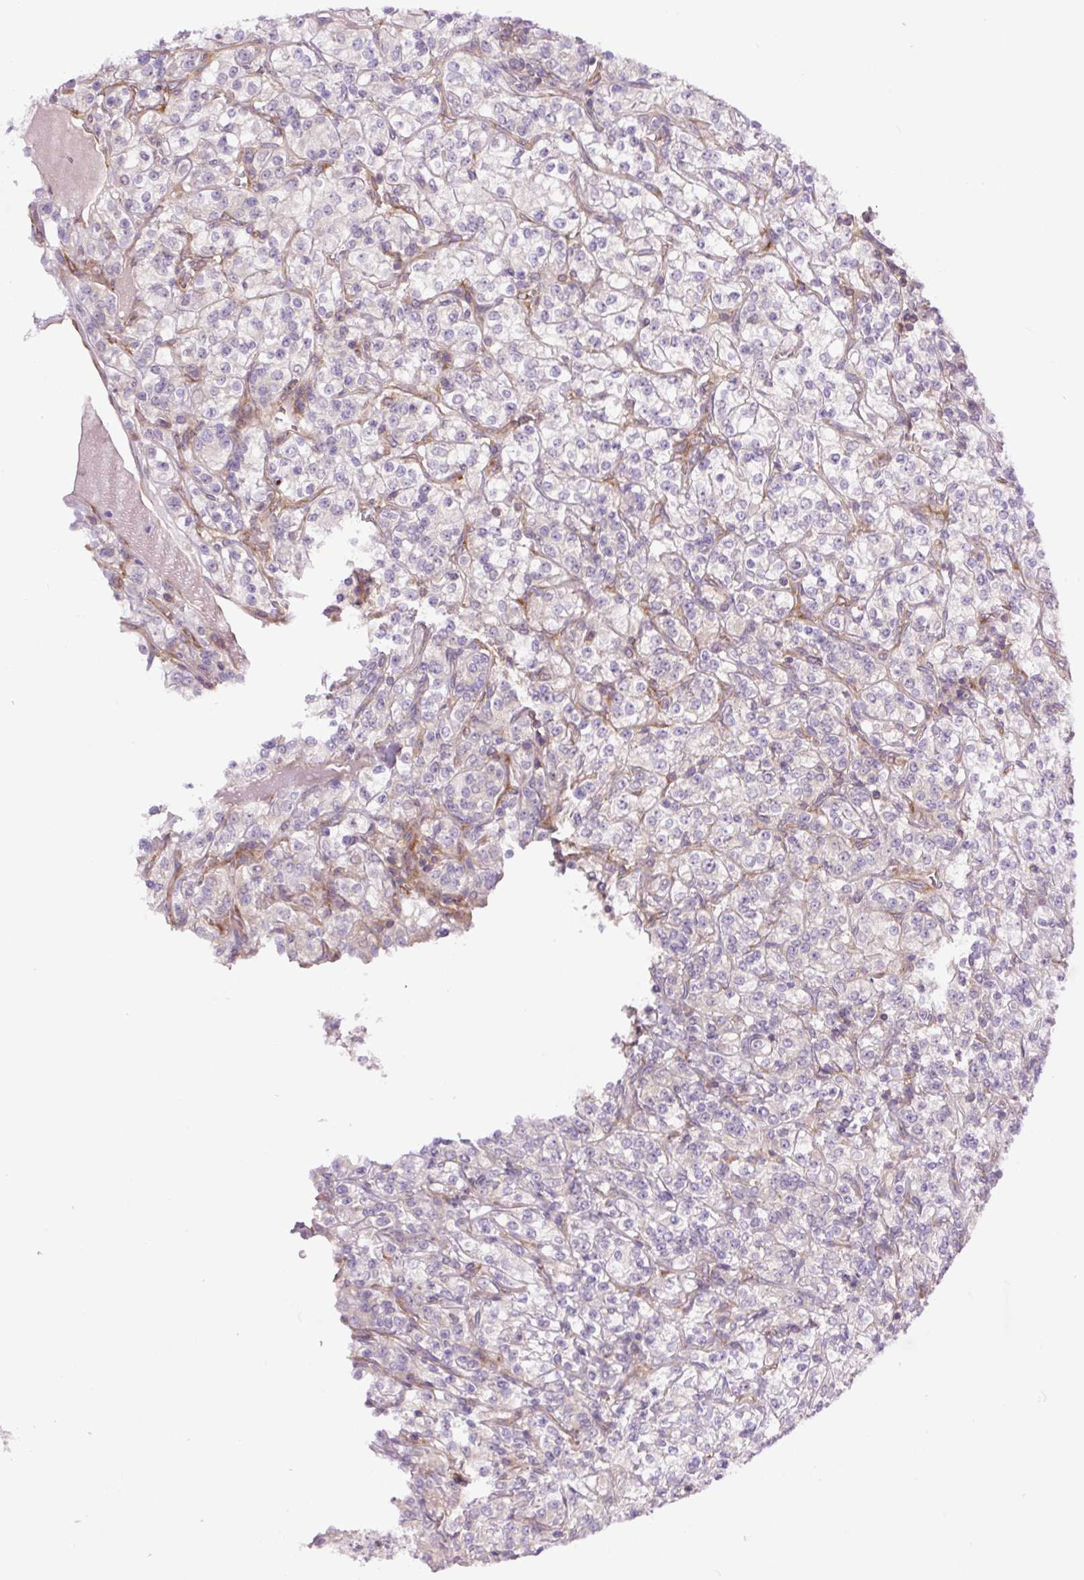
{"staining": {"intensity": "negative", "quantity": "none", "location": "none"}, "tissue": "renal cancer", "cell_type": "Tumor cells", "image_type": "cancer", "snomed": [{"axis": "morphology", "description": "Adenocarcinoma, NOS"}, {"axis": "topography", "description": "Kidney"}], "caption": "Tumor cells are negative for brown protein staining in renal adenocarcinoma. Nuclei are stained in blue.", "gene": "MINK1", "patient": {"sex": "male", "age": 77}}